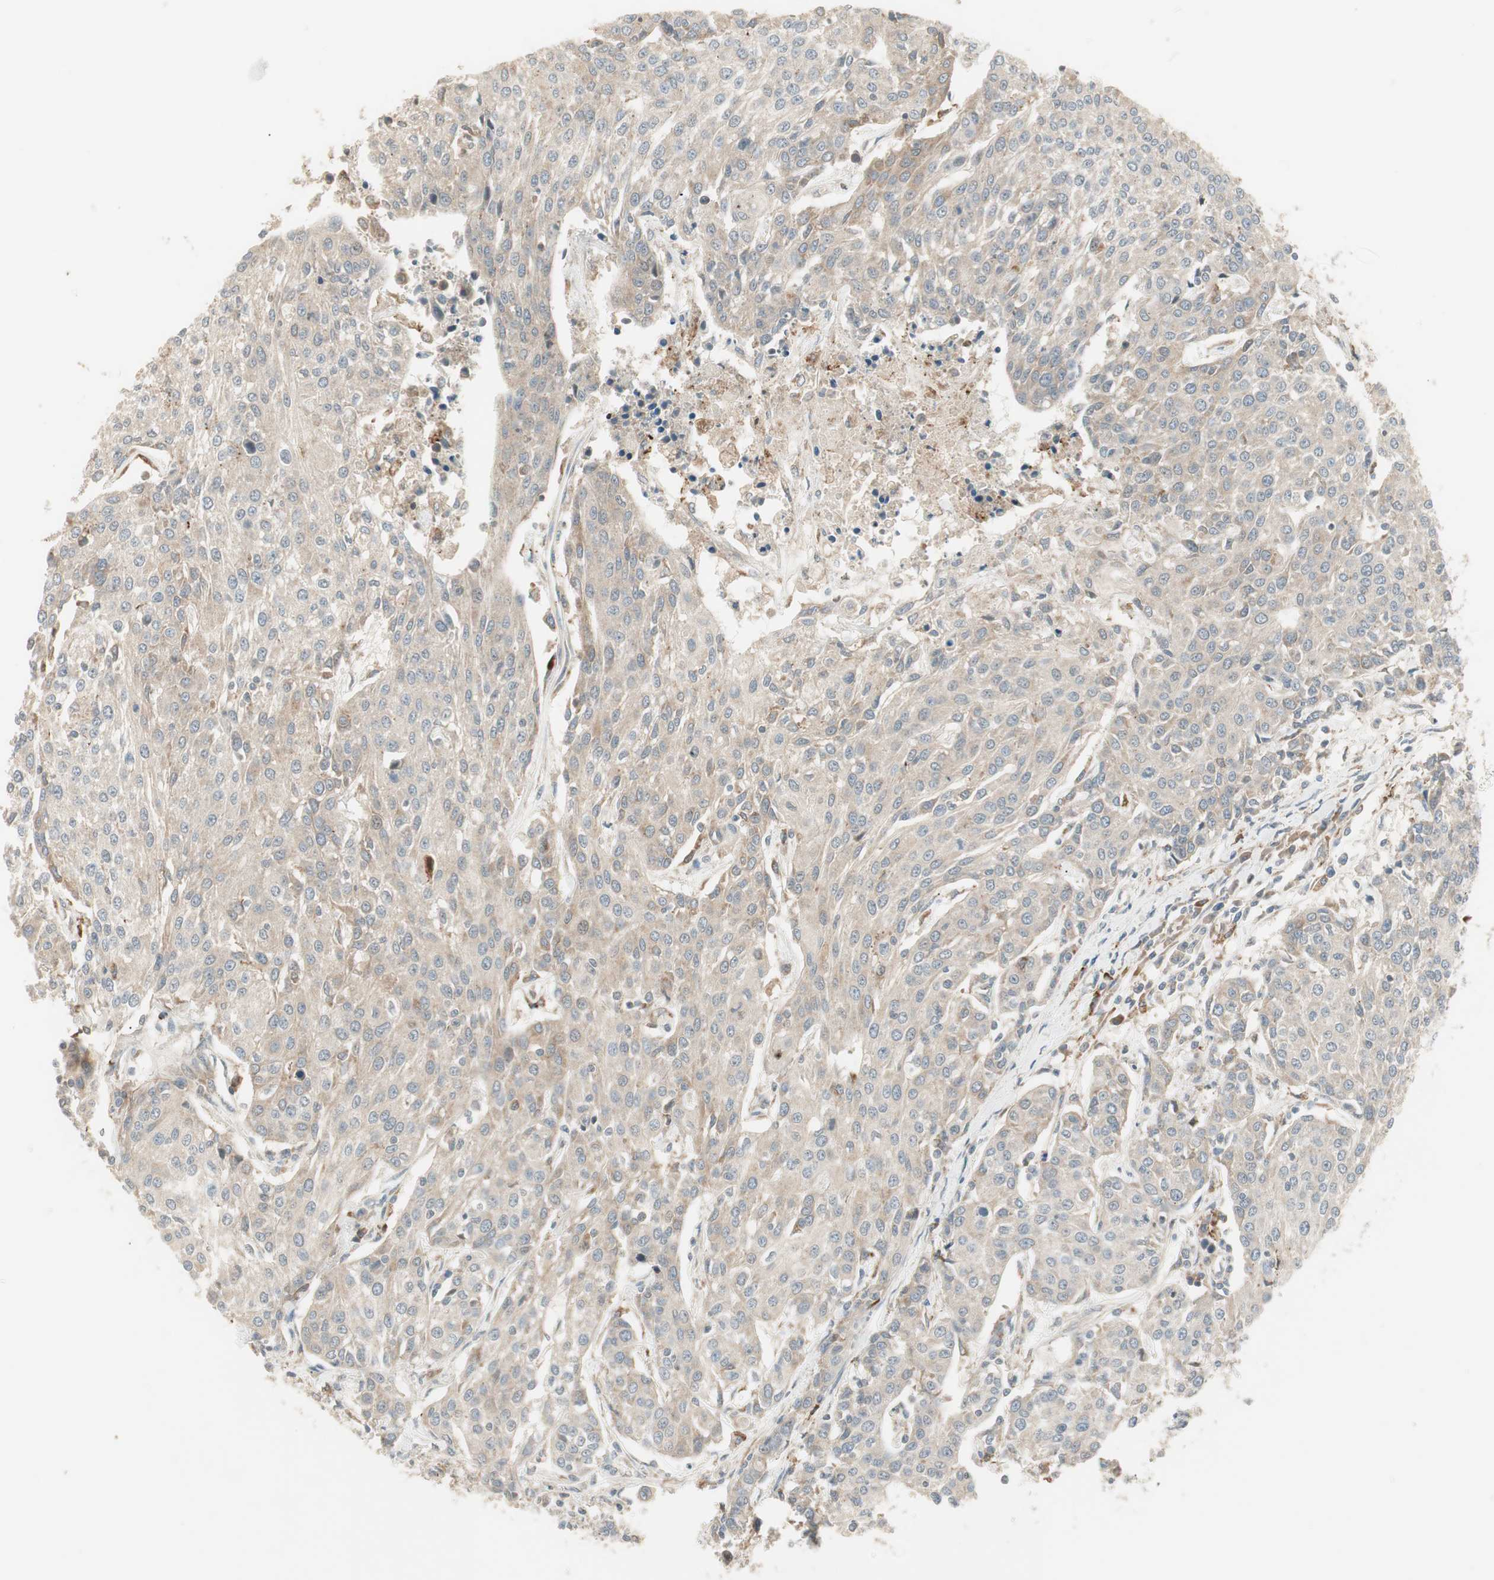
{"staining": {"intensity": "negative", "quantity": "none", "location": "none"}, "tissue": "urothelial cancer", "cell_type": "Tumor cells", "image_type": "cancer", "snomed": [{"axis": "morphology", "description": "Urothelial carcinoma, High grade"}, {"axis": "topography", "description": "Urinary bladder"}], "caption": "Immunohistochemistry of human urothelial cancer reveals no expression in tumor cells.", "gene": "SFRP1", "patient": {"sex": "female", "age": 85}}